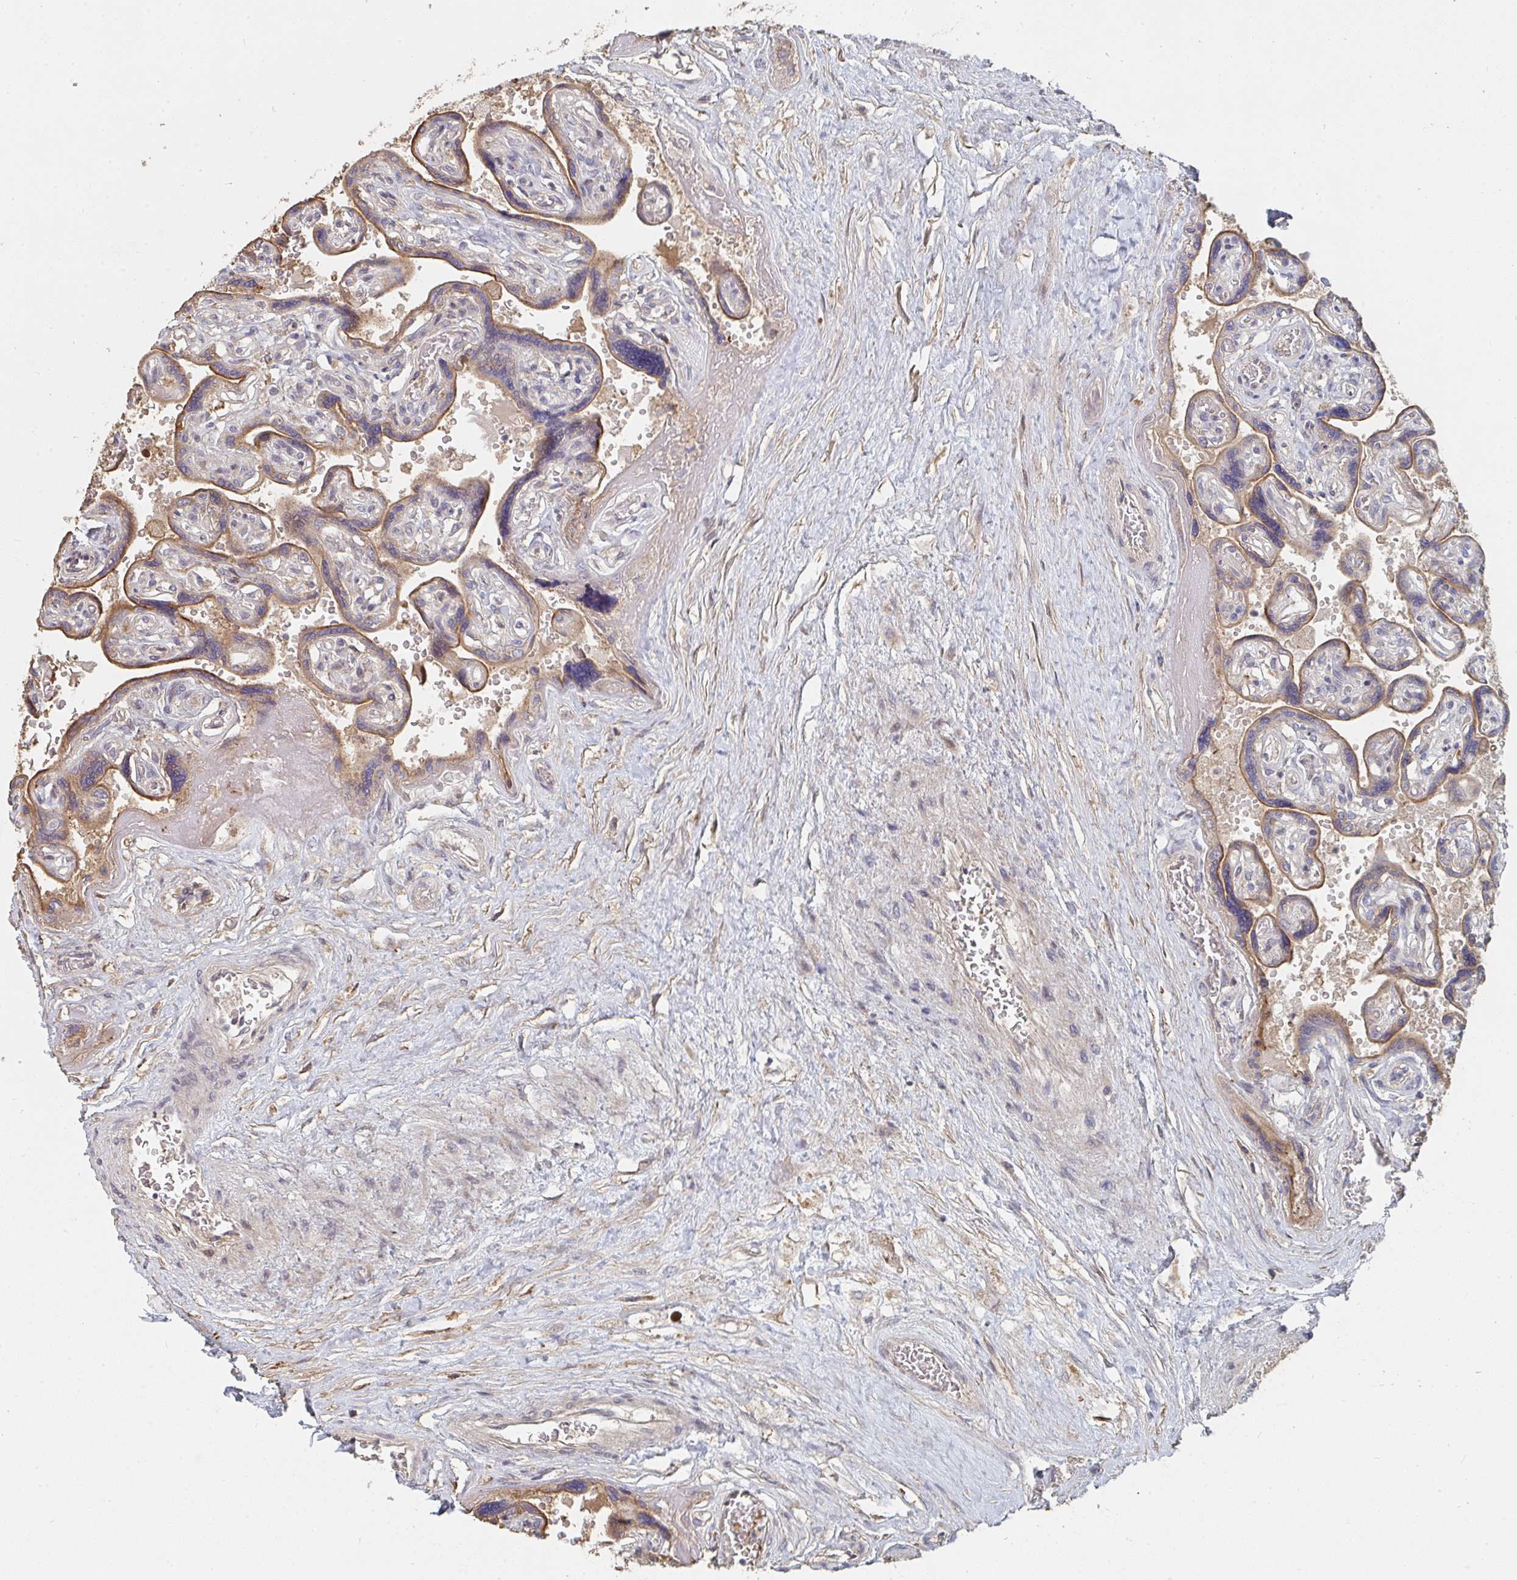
{"staining": {"intensity": "negative", "quantity": "none", "location": "none"}, "tissue": "placenta", "cell_type": "Decidual cells", "image_type": "normal", "snomed": [{"axis": "morphology", "description": "Normal tissue, NOS"}, {"axis": "topography", "description": "Placenta"}], "caption": "Image shows no protein expression in decidual cells of unremarkable placenta.", "gene": "PTEN", "patient": {"sex": "female", "age": 32}}